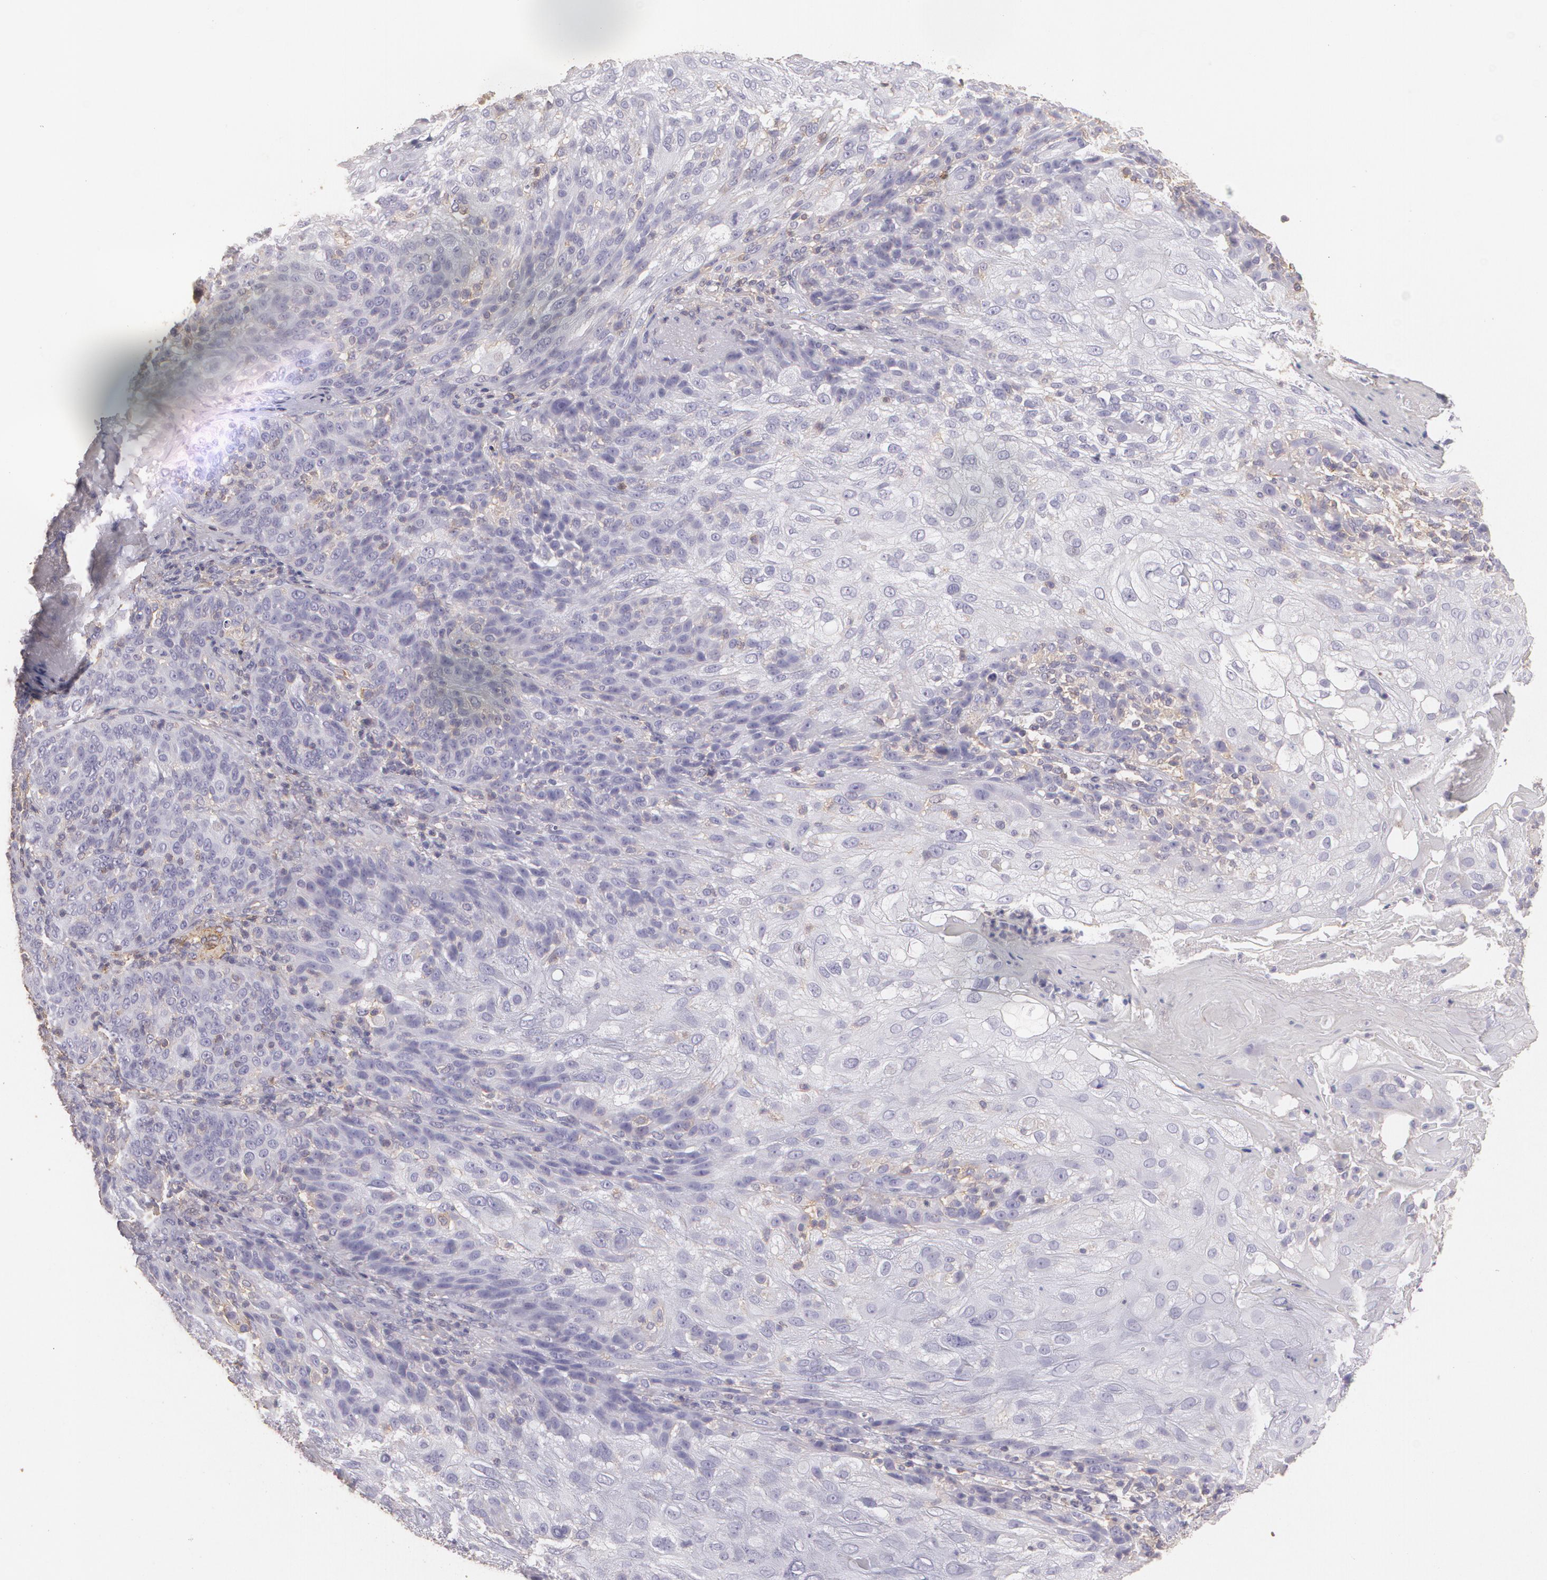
{"staining": {"intensity": "negative", "quantity": "none", "location": "none"}, "tissue": "skin cancer", "cell_type": "Tumor cells", "image_type": "cancer", "snomed": [{"axis": "morphology", "description": "Normal tissue, NOS"}, {"axis": "morphology", "description": "Squamous cell carcinoma, NOS"}, {"axis": "topography", "description": "Skin"}], "caption": "This image is of skin cancer stained with IHC to label a protein in brown with the nuclei are counter-stained blue. There is no positivity in tumor cells.", "gene": "TGFBR1", "patient": {"sex": "female", "age": 83}}